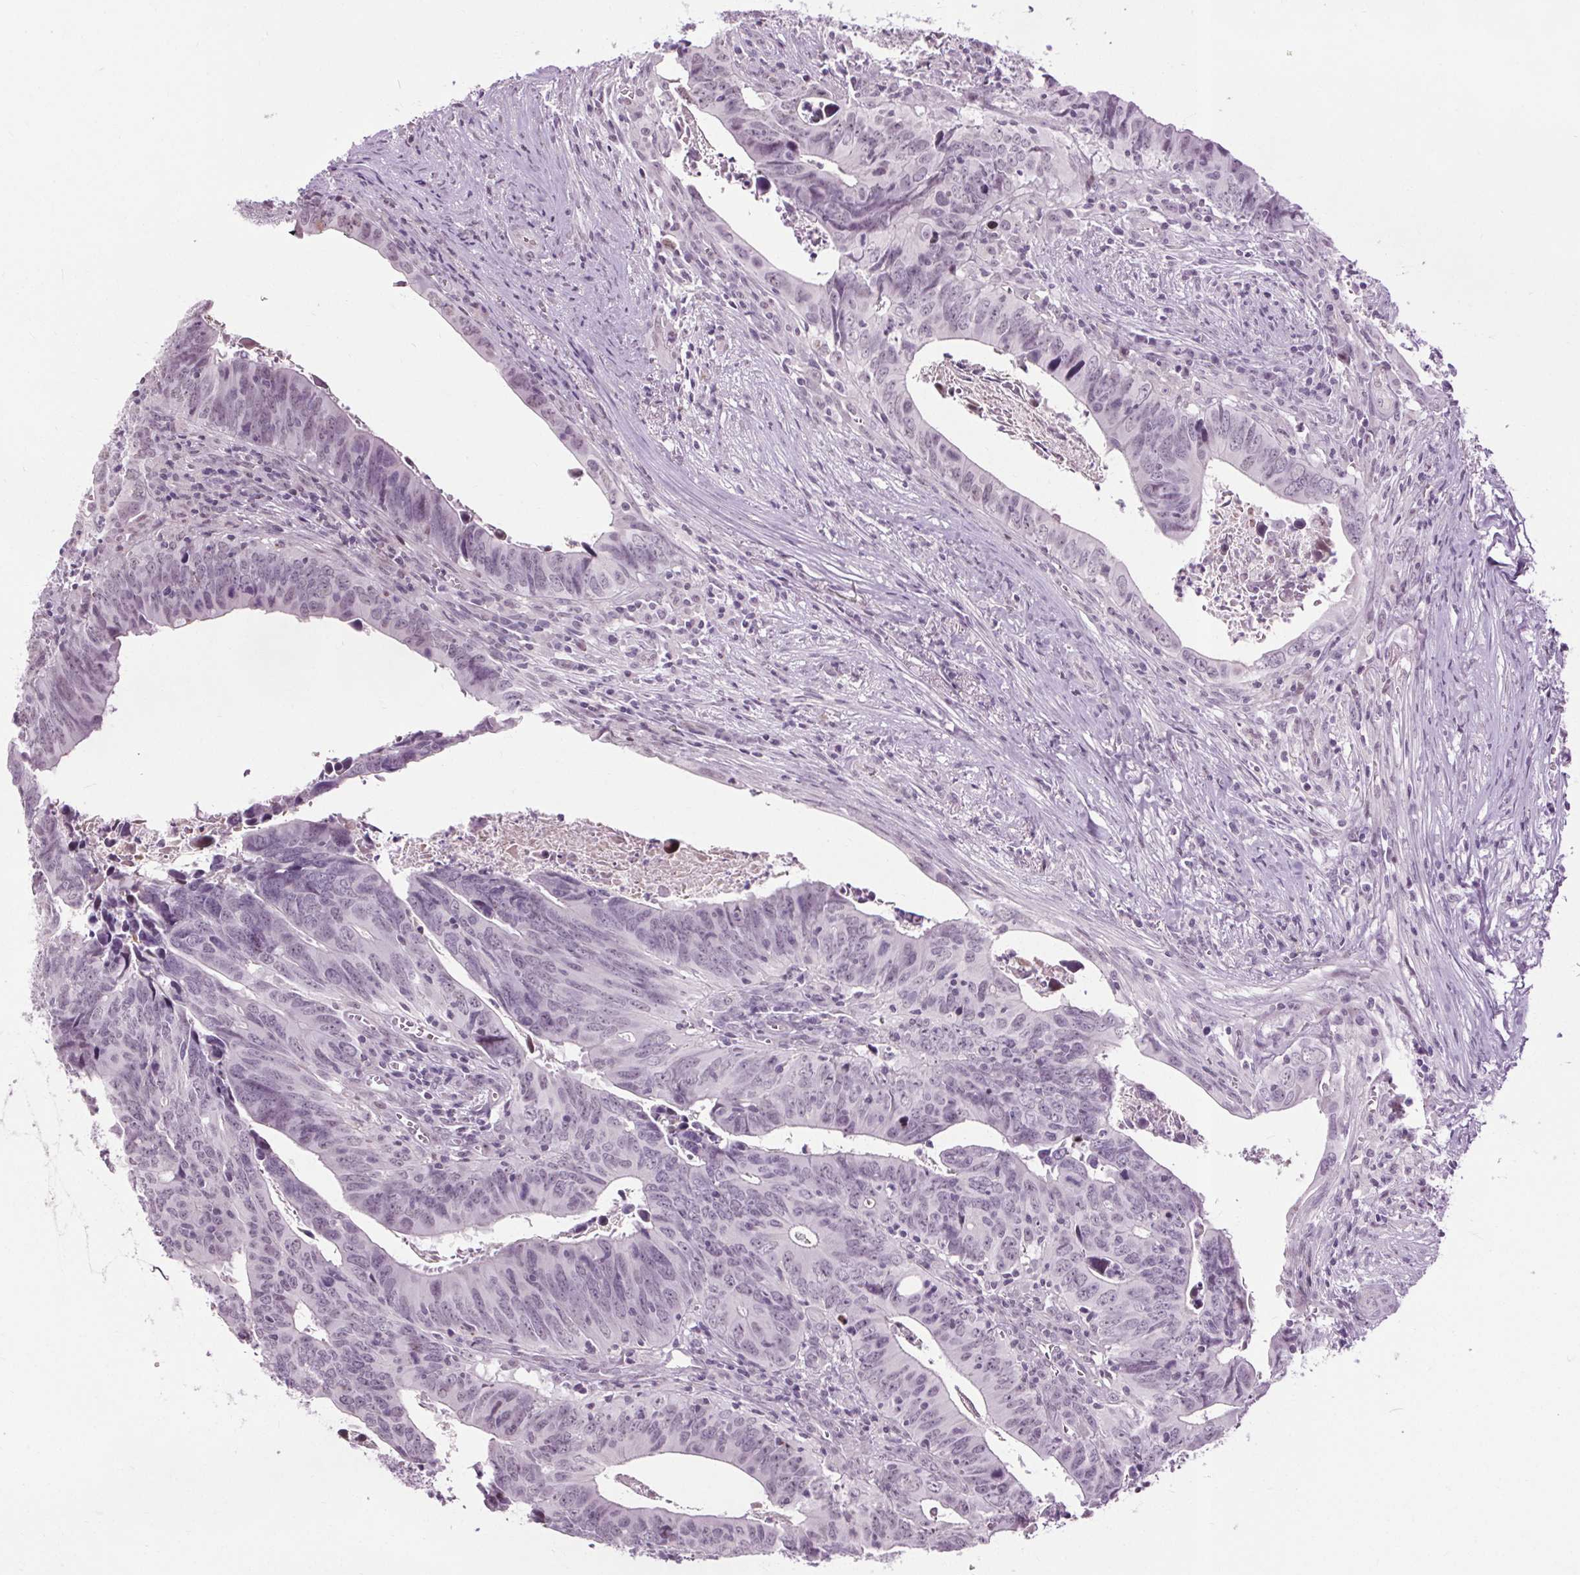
{"staining": {"intensity": "negative", "quantity": "none", "location": "none"}, "tissue": "colorectal cancer", "cell_type": "Tumor cells", "image_type": "cancer", "snomed": [{"axis": "morphology", "description": "Adenocarcinoma, NOS"}, {"axis": "topography", "description": "Colon"}], "caption": "A high-resolution image shows immunohistochemistry staining of colorectal adenocarcinoma, which reveals no significant expression in tumor cells.", "gene": "CEBPA", "patient": {"sex": "female", "age": 82}}